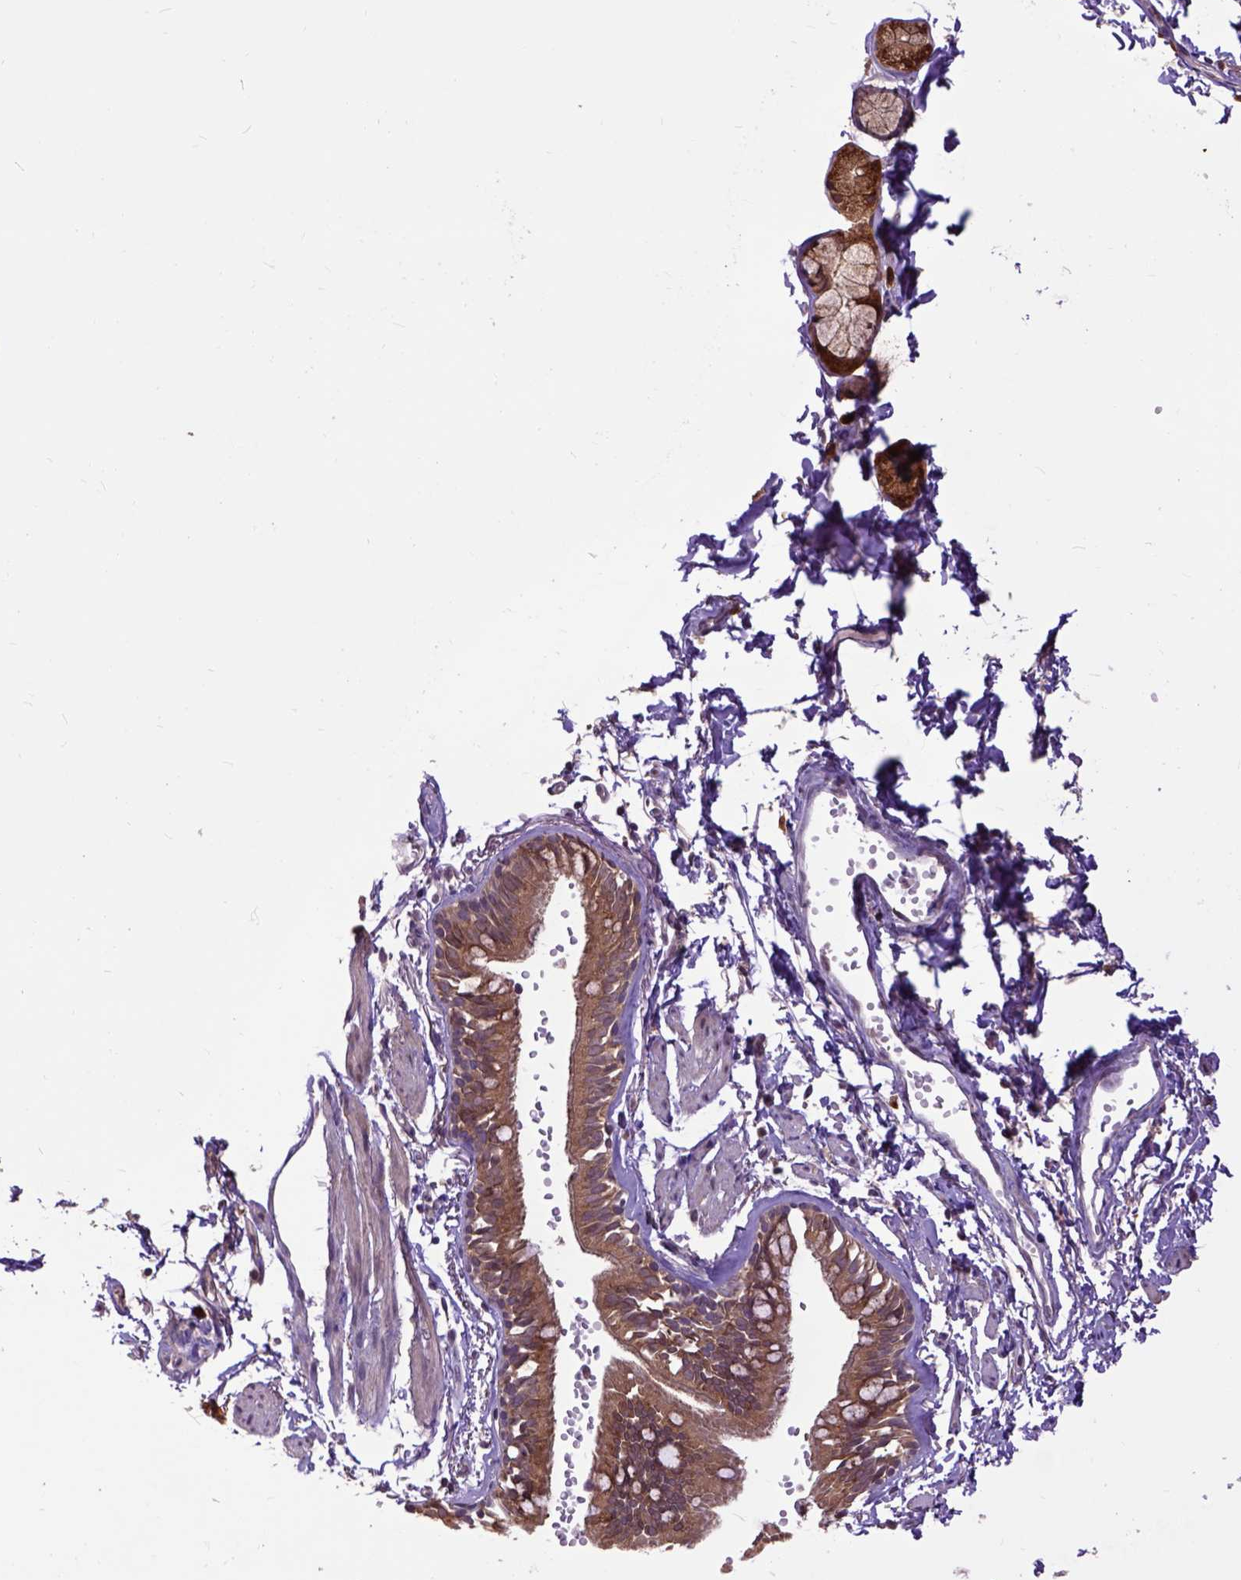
{"staining": {"intensity": "strong", "quantity": ">75%", "location": "cytoplasmic/membranous"}, "tissue": "bronchus", "cell_type": "Respiratory epithelial cells", "image_type": "normal", "snomed": [{"axis": "morphology", "description": "Normal tissue, NOS"}, {"axis": "topography", "description": "Cartilage tissue"}, {"axis": "topography", "description": "Bronchus"}], "caption": "Respiratory epithelial cells display strong cytoplasmic/membranous positivity in about >75% of cells in unremarkable bronchus. Nuclei are stained in blue.", "gene": "ARL1", "patient": {"sex": "female", "age": 59}}